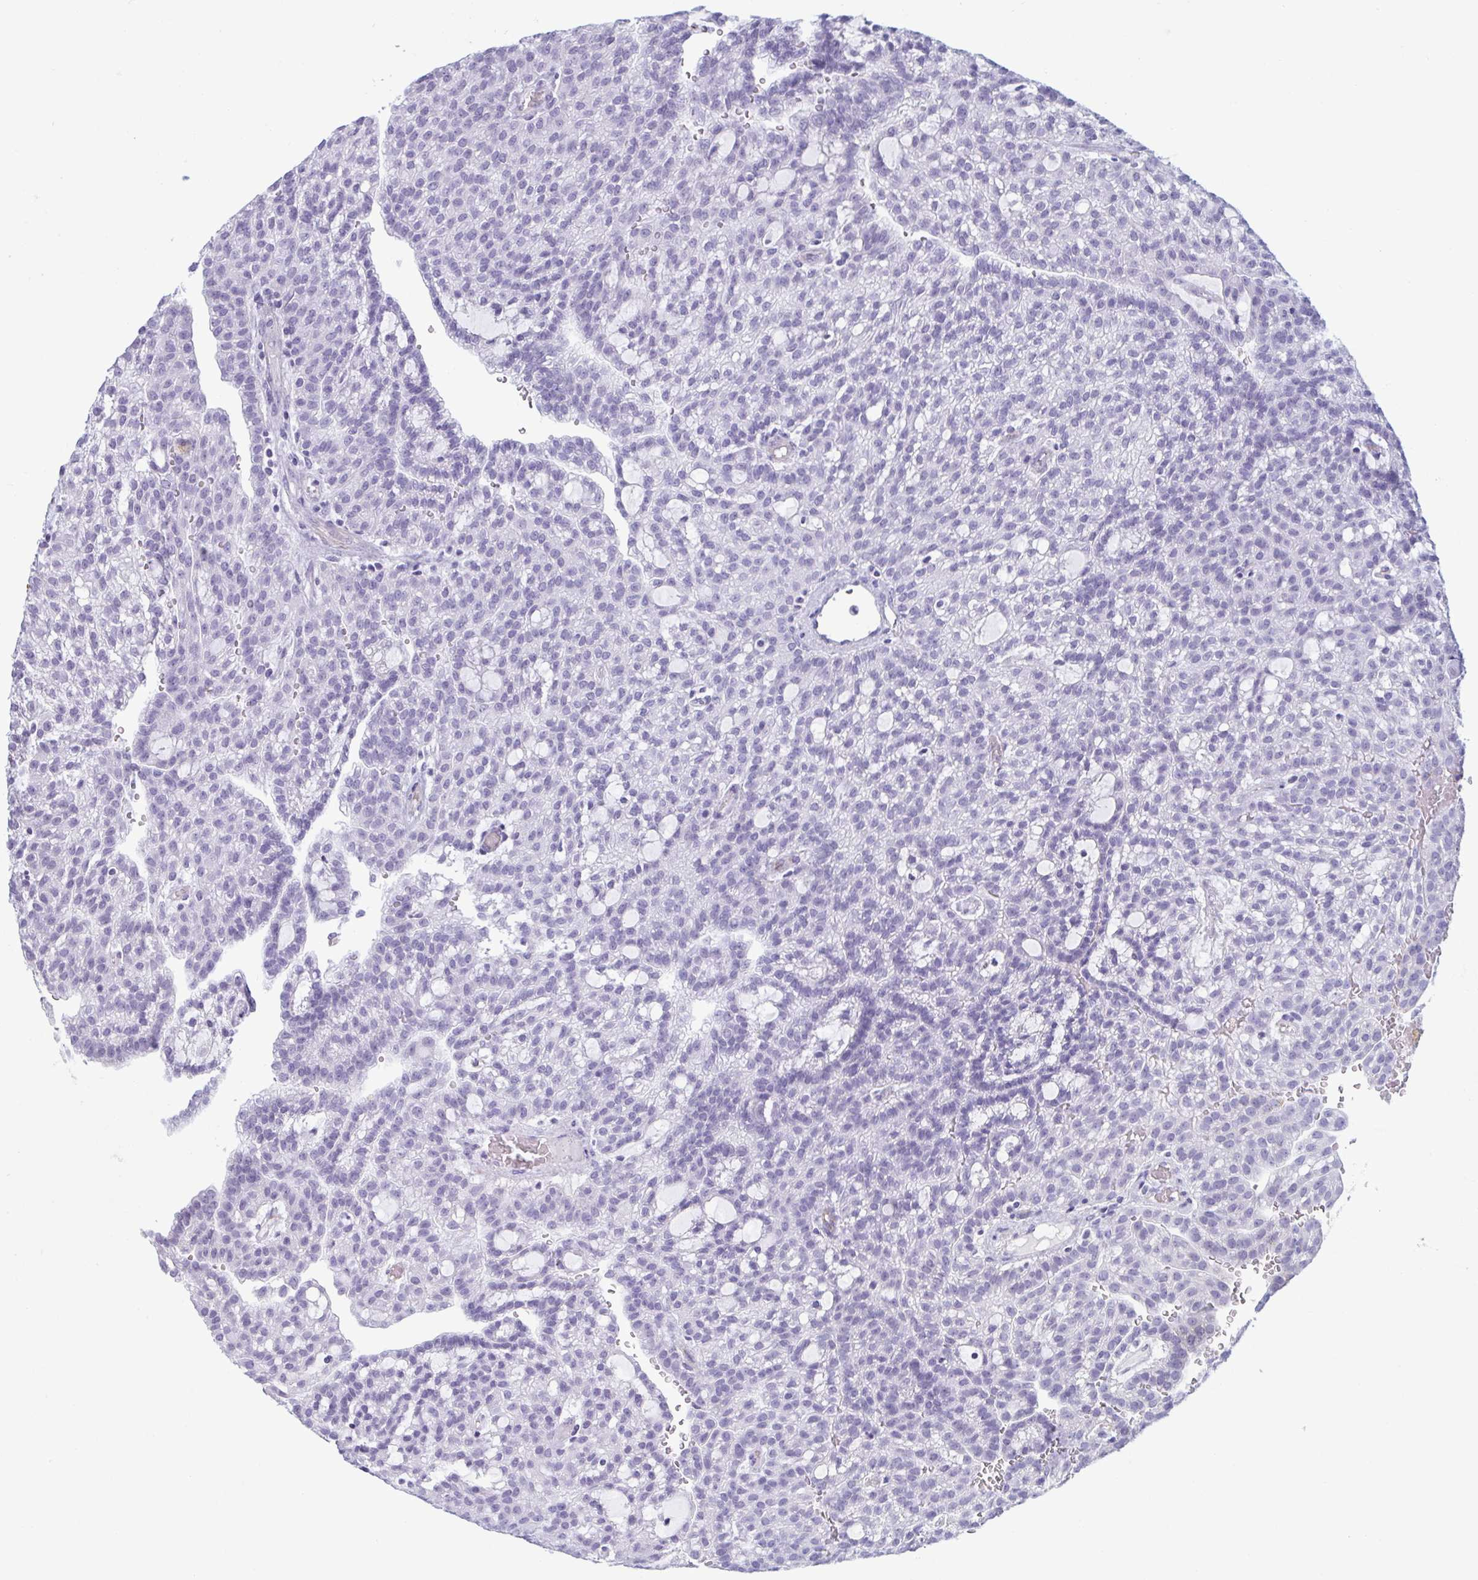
{"staining": {"intensity": "negative", "quantity": "none", "location": "none"}, "tissue": "renal cancer", "cell_type": "Tumor cells", "image_type": "cancer", "snomed": [{"axis": "morphology", "description": "Adenocarcinoma, NOS"}, {"axis": "topography", "description": "Kidney"}], "caption": "Image shows no significant protein staining in tumor cells of adenocarcinoma (renal).", "gene": "OR1L3", "patient": {"sex": "male", "age": 63}}